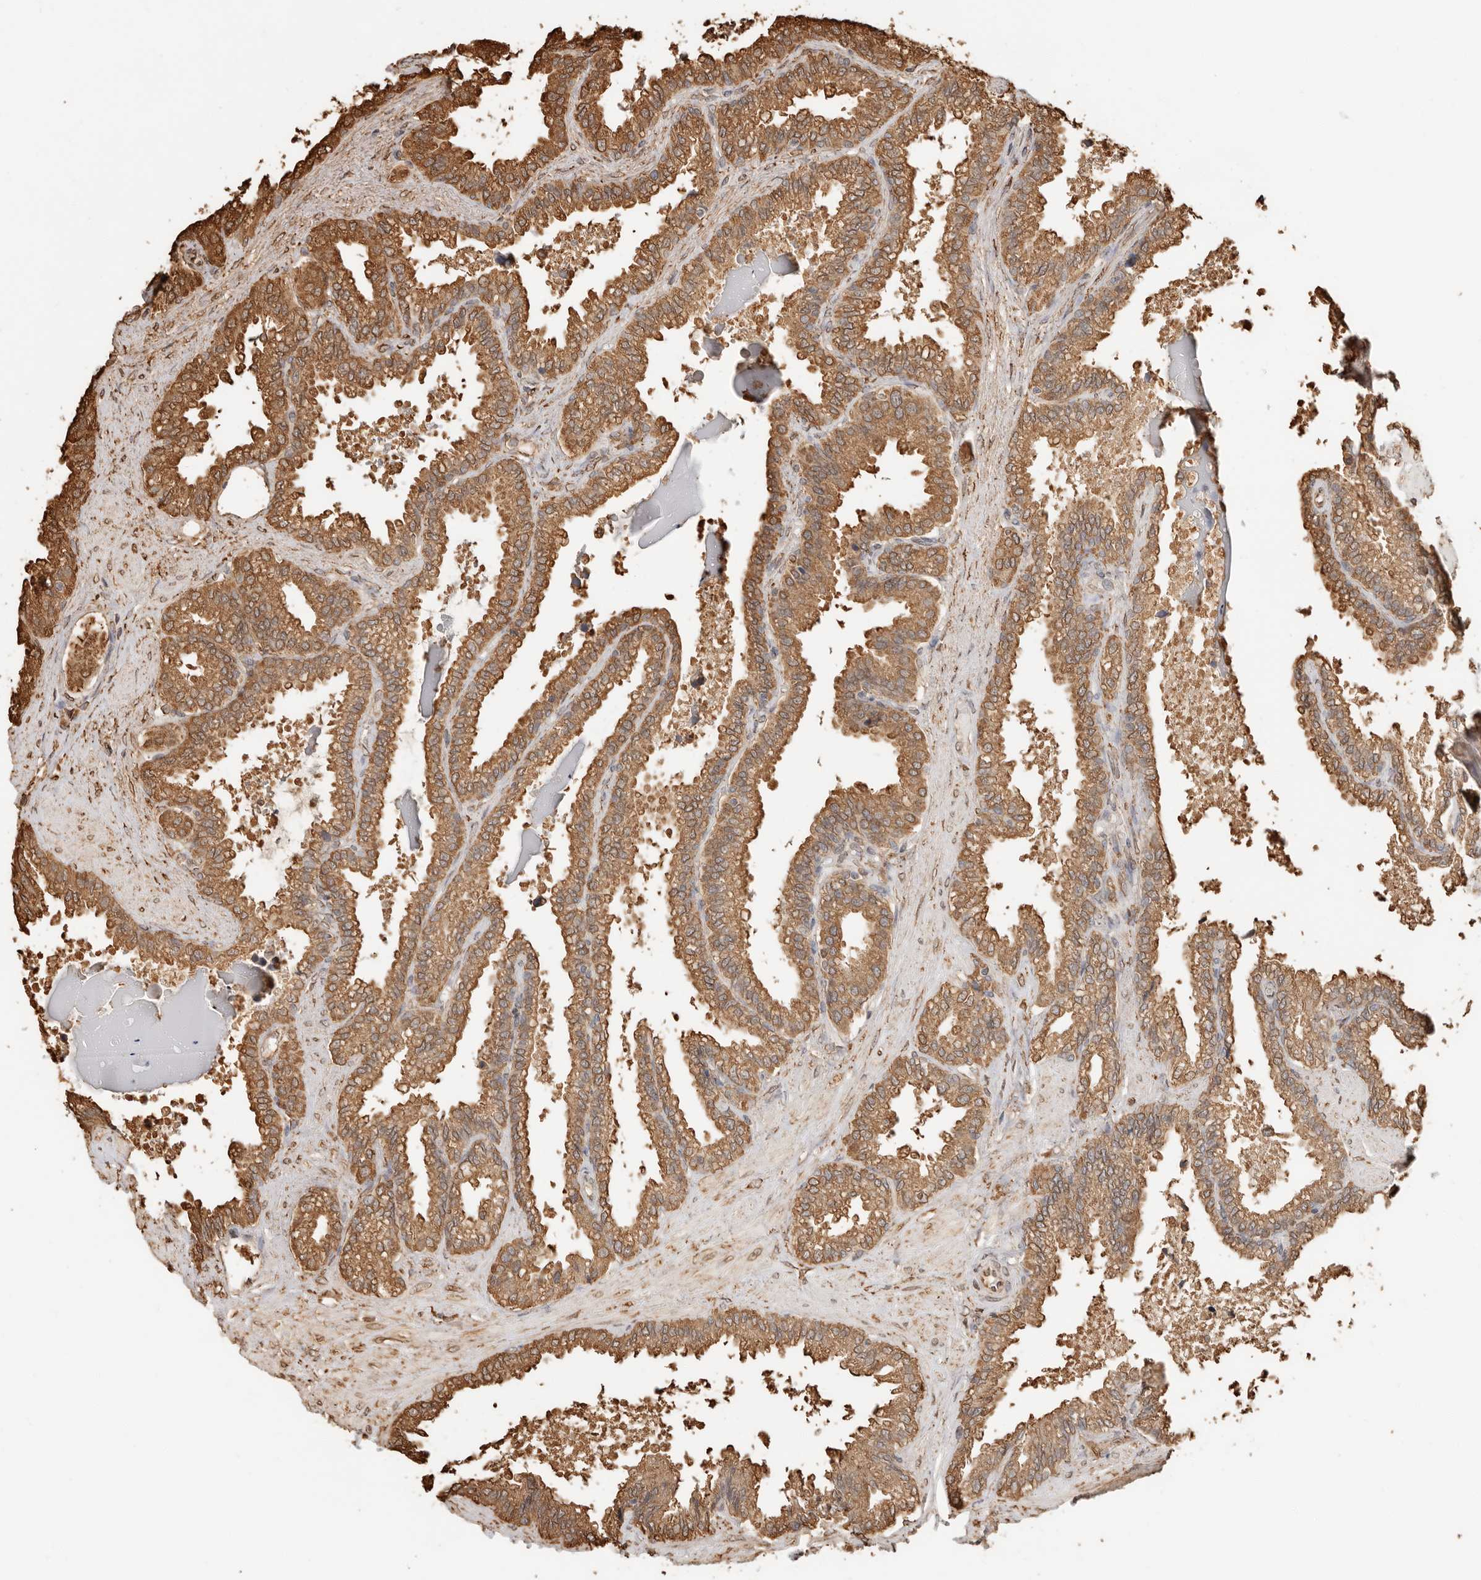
{"staining": {"intensity": "moderate", "quantity": ">75%", "location": "cytoplasmic/membranous"}, "tissue": "seminal vesicle", "cell_type": "Glandular cells", "image_type": "normal", "snomed": [{"axis": "morphology", "description": "Normal tissue, NOS"}, {"axis": "topography", "description": "Seminal veicle"}], "caption": "Immunohistochemistry (IHC) staining of unremarkable seminal vesicle, which exhibits medium levels of moderate cytoplasmic/membranous staining in approximately >75% of glandular cells indicating moderate cytoplasmic/membranous protein positivity. The staining was performed using DAB (3,3'-diaminobenzidine) (brown) for protein detection and nuclei were counterstained in hematoxylin (blue).", "gene": "ARHGEF10L", "patient": {"sex": "male", "age": 46}}